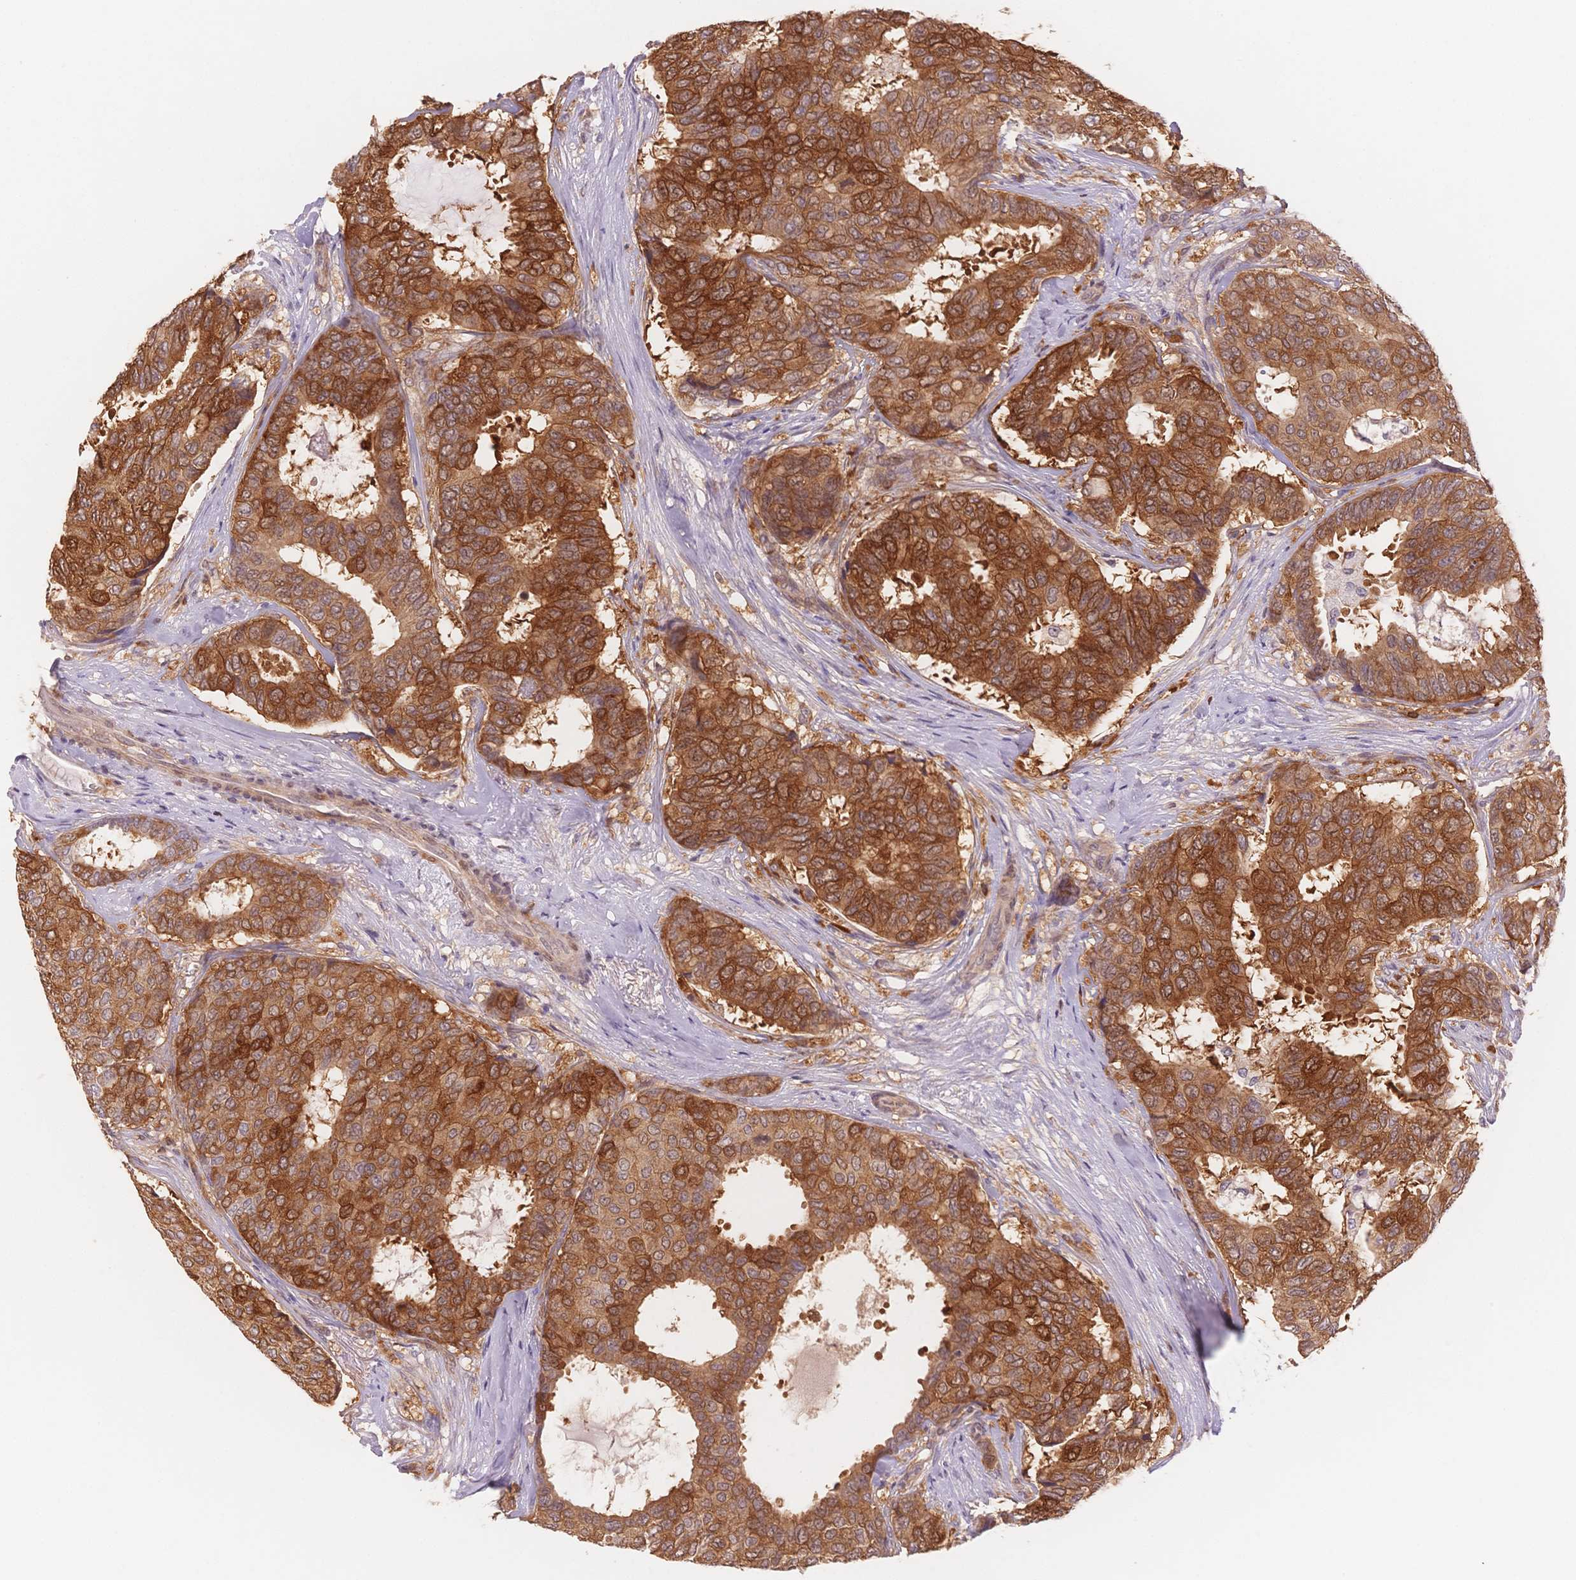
{"staining": {"intensity": "strong", "quantity": ">75%", "location": "cytoplasmic/membranous"}, "tissue": "breast cancer", "cell_type": "Tumor cells", "image_type": "cancer", "snomed": [{"axis": "morphology", "description": "Duct carcinoma"}, {"axis": "topography", "description": "Breast"}], "caption": "This is an image of immunohistochemistry (IHC) staining of breast intraductal carcinoma, which shows strong expression in the cytoplasmic/membranous of tumor cells.", "gene": "STK39", "patient": {"sex": "female", "age": 75}}